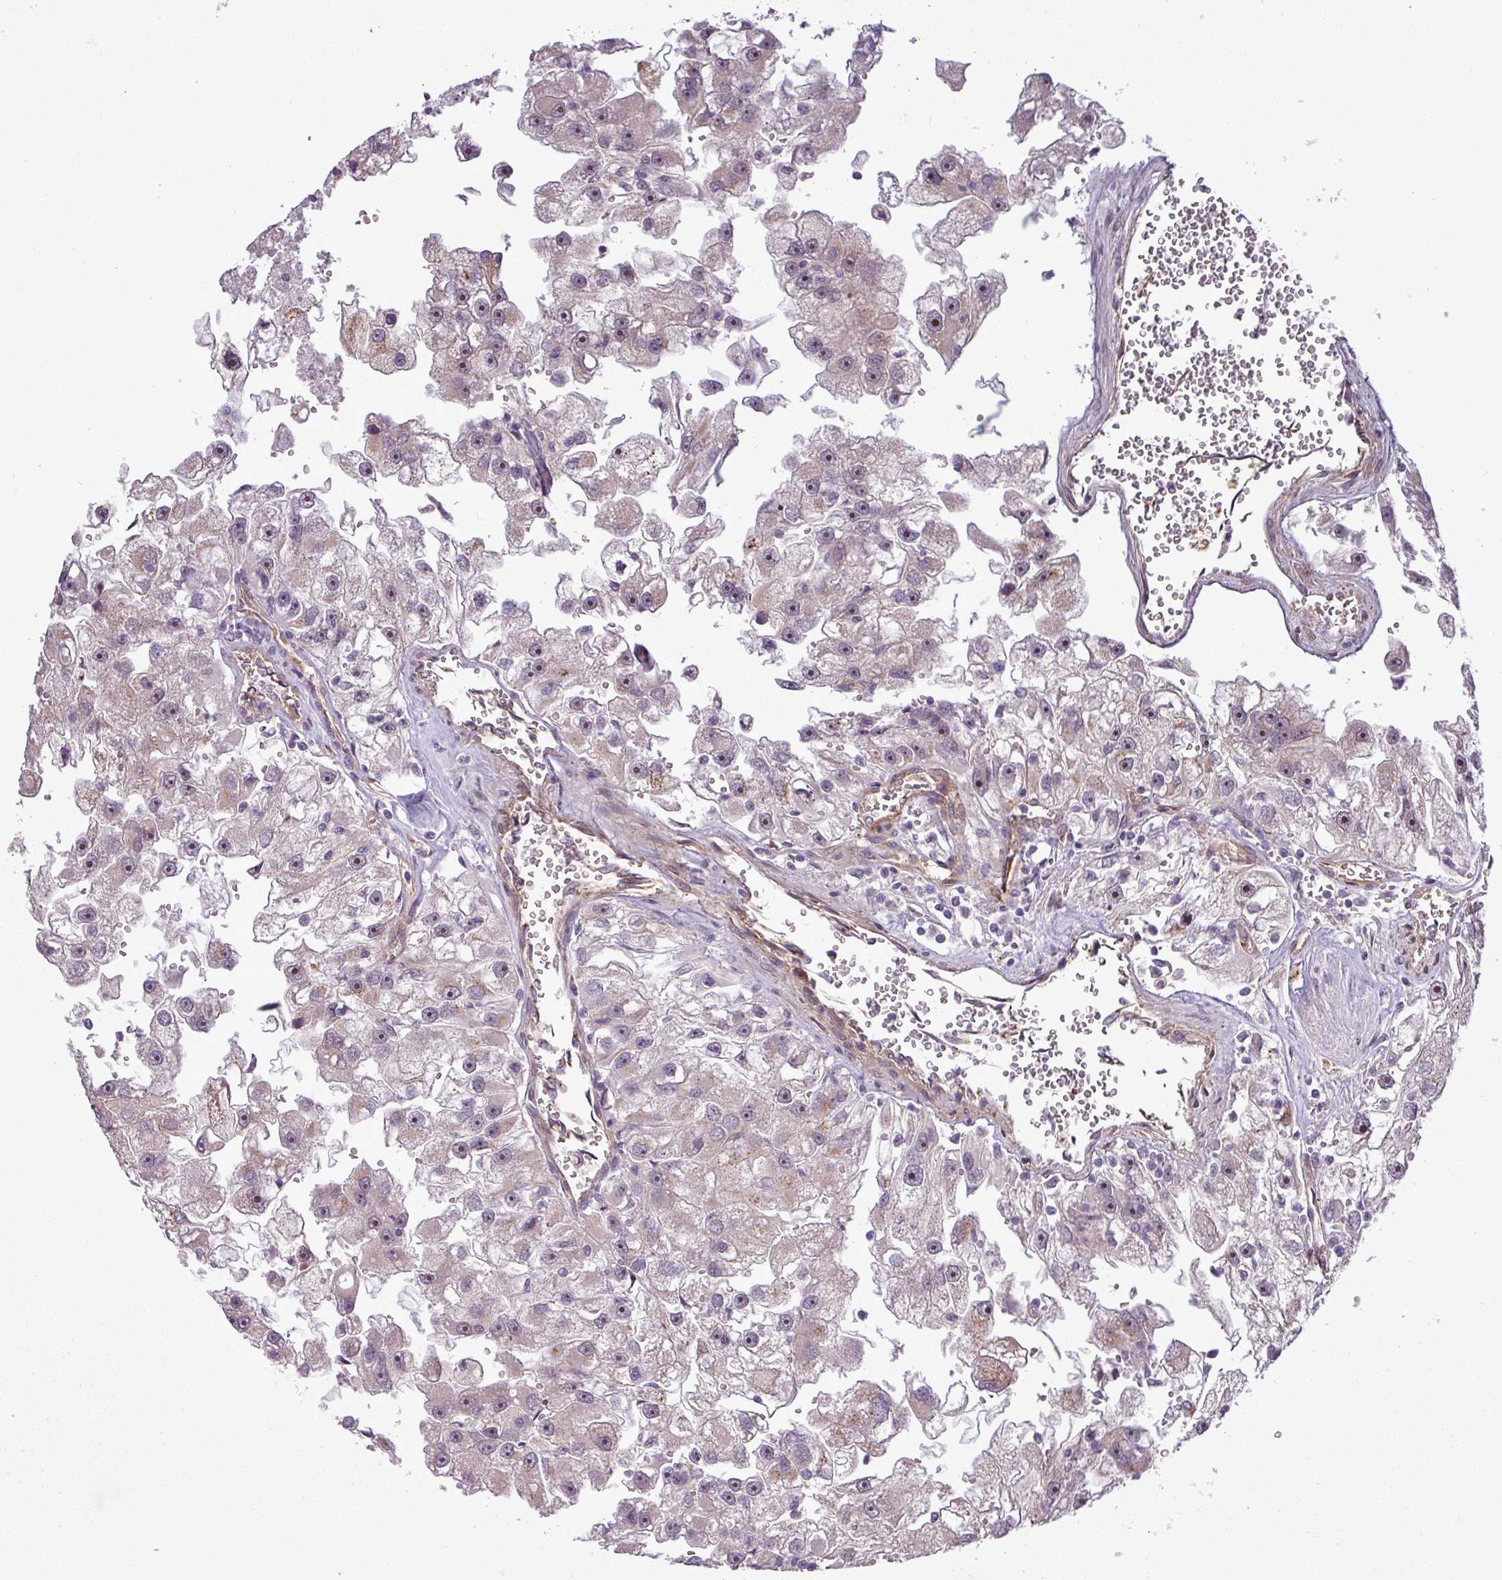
{"staining": {"intensity": "moderate", "quantity": "25%-75%", "location": "nuclear"}, "tissue": "renal cancer", "cell_type": "Tumor cells", "image_type": "cancer", "snomed": [{"axis": "morphology", "description": "Adenocarcinoma, NOS"}, {"axis": "topography", "description": "Kidney"}], "caption": "This image exhibits immunohistochemistry staining of adenocarcinoma (renal), with medium moderate nuclear expression in approximately 25%-75% of tumor cells.", "gene": "PCDH1", "patient": {"sex": "male", "age": 63}}